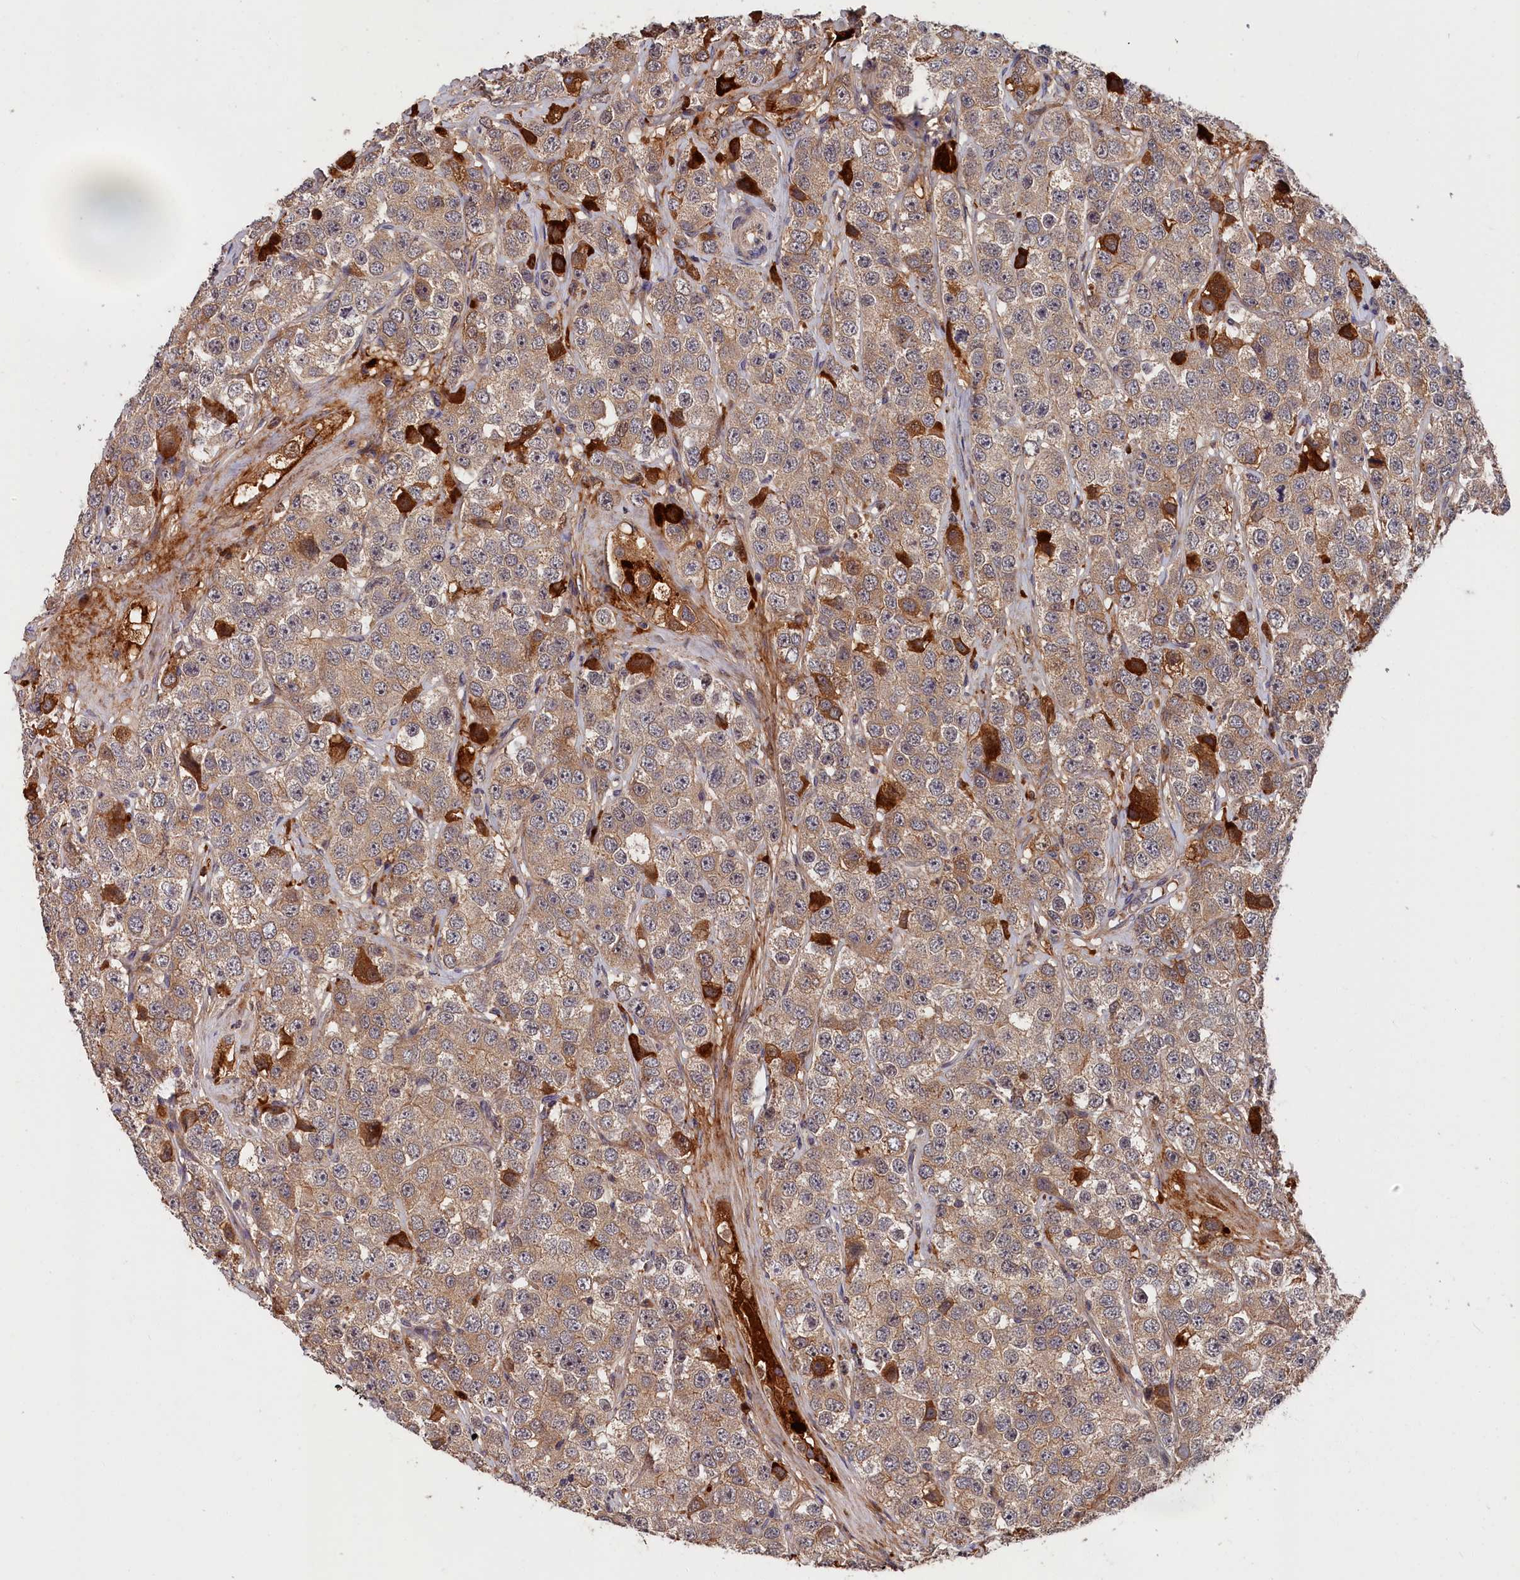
{"staining": {"intensity": "moderate", "quantity": ">75%", "location": "cytoplasmic/membranous"}, "tissue": "testis cancer", "cell_type": "Tumor cells", "image_type": "cancer", "snomed": [{"axis": "morphology", "description": "Seminoma, NOS"}, {"axis": "topography", "description": "Testis"}], "caption": "Protein staining demonstrates moderate cytoplasmic/membranous staining in about >75% of tumor cells in testis seminoma.", "gene": "ITIH1", "patient": {"sex": "male", "age": 28}}